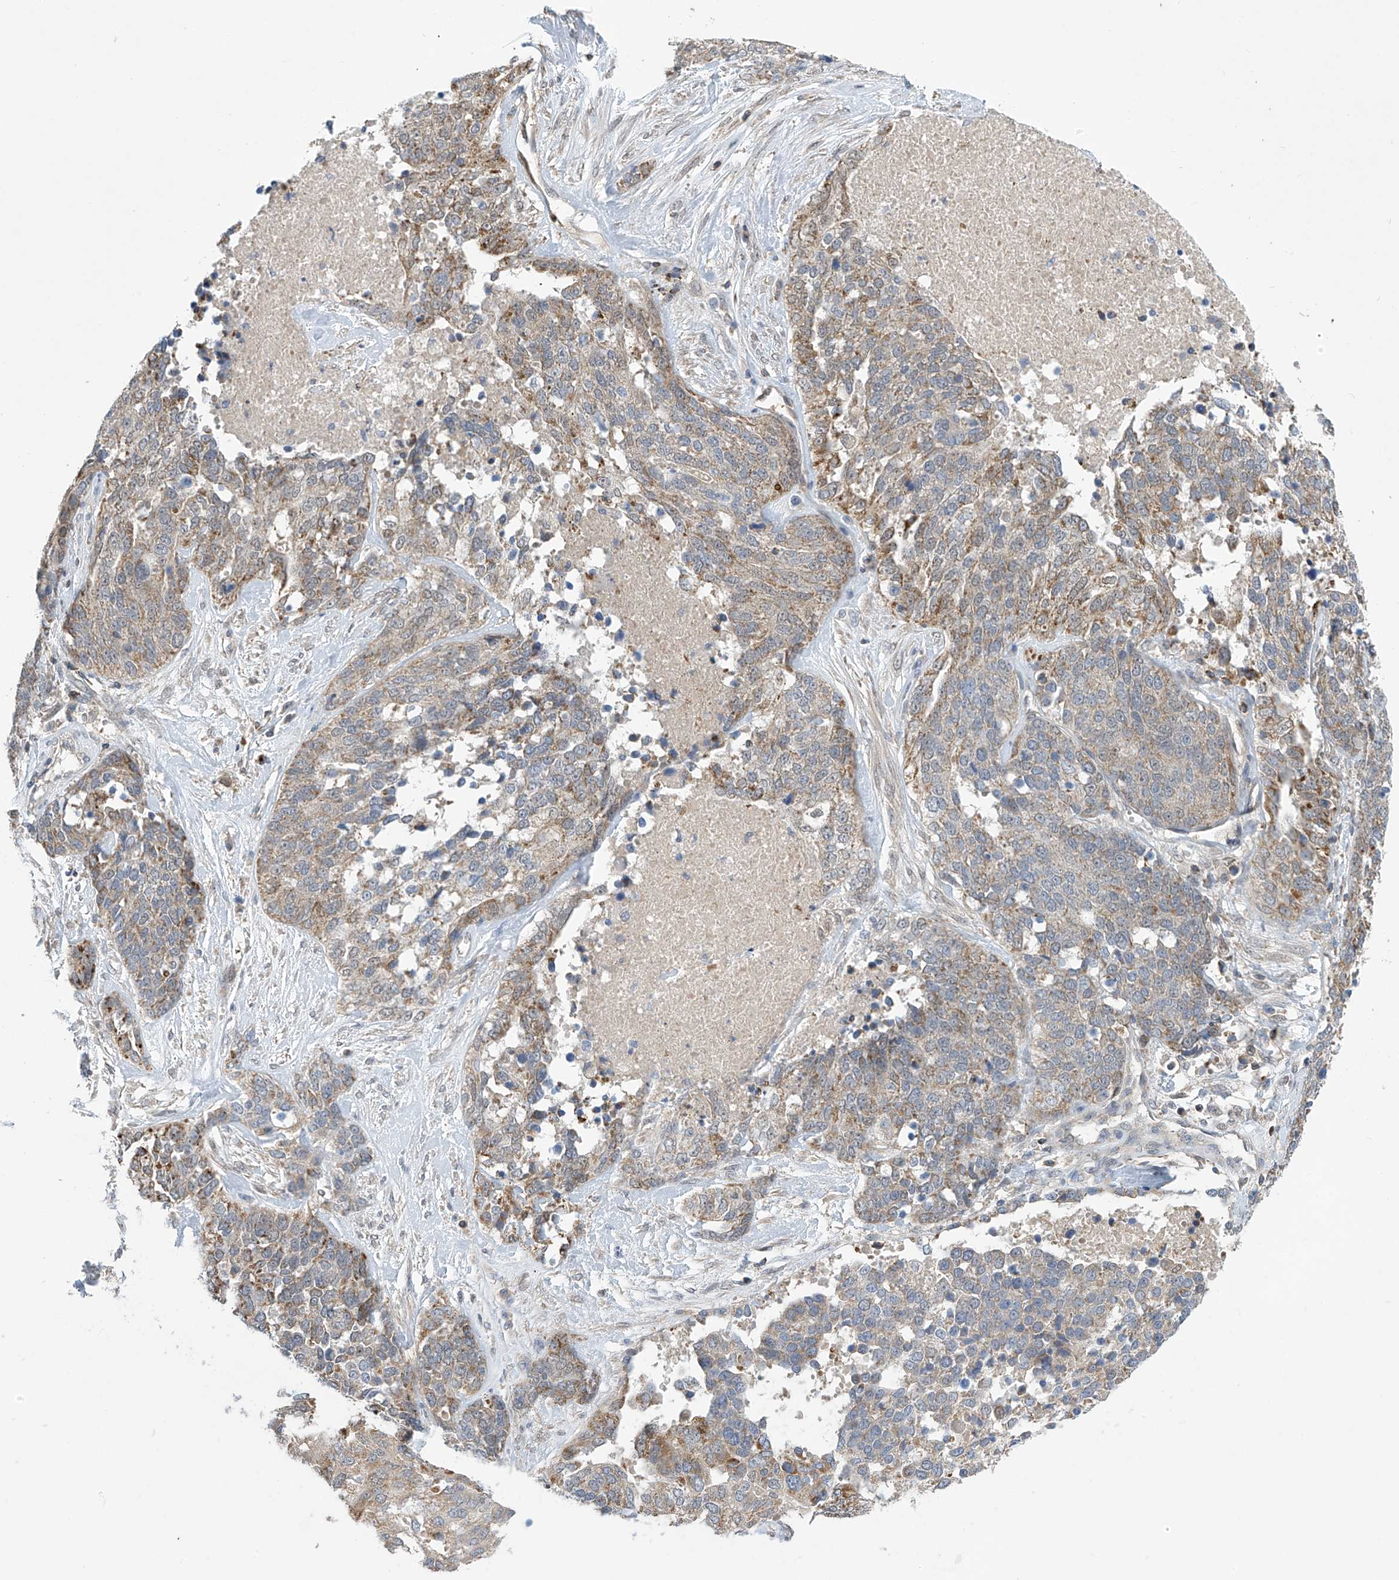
{"staining": {"intensity": "weak", "quantity": "25%-75%", "location": "cytoplasmic/membranous"}, "tissue": "ovarian cancer", "cell_type": "Tumor cells", "image_type": "cancer", "snomed": [{"axis": "morphology", "description": "Cystadenocarcinoma, serous, NOS"}, {"axis": "topography", "description": "Ovary"}], "caption": "Immunohistochemistry (IHC) (DAB) staining of human ovarian serous cystadenocarcinoma exhibits weak cytoplasmic/membranous protein expression in approximately 25%-75% of tumor cells.", "gene": "IBA57", "patient": {"sex": "female", "age": 44}}